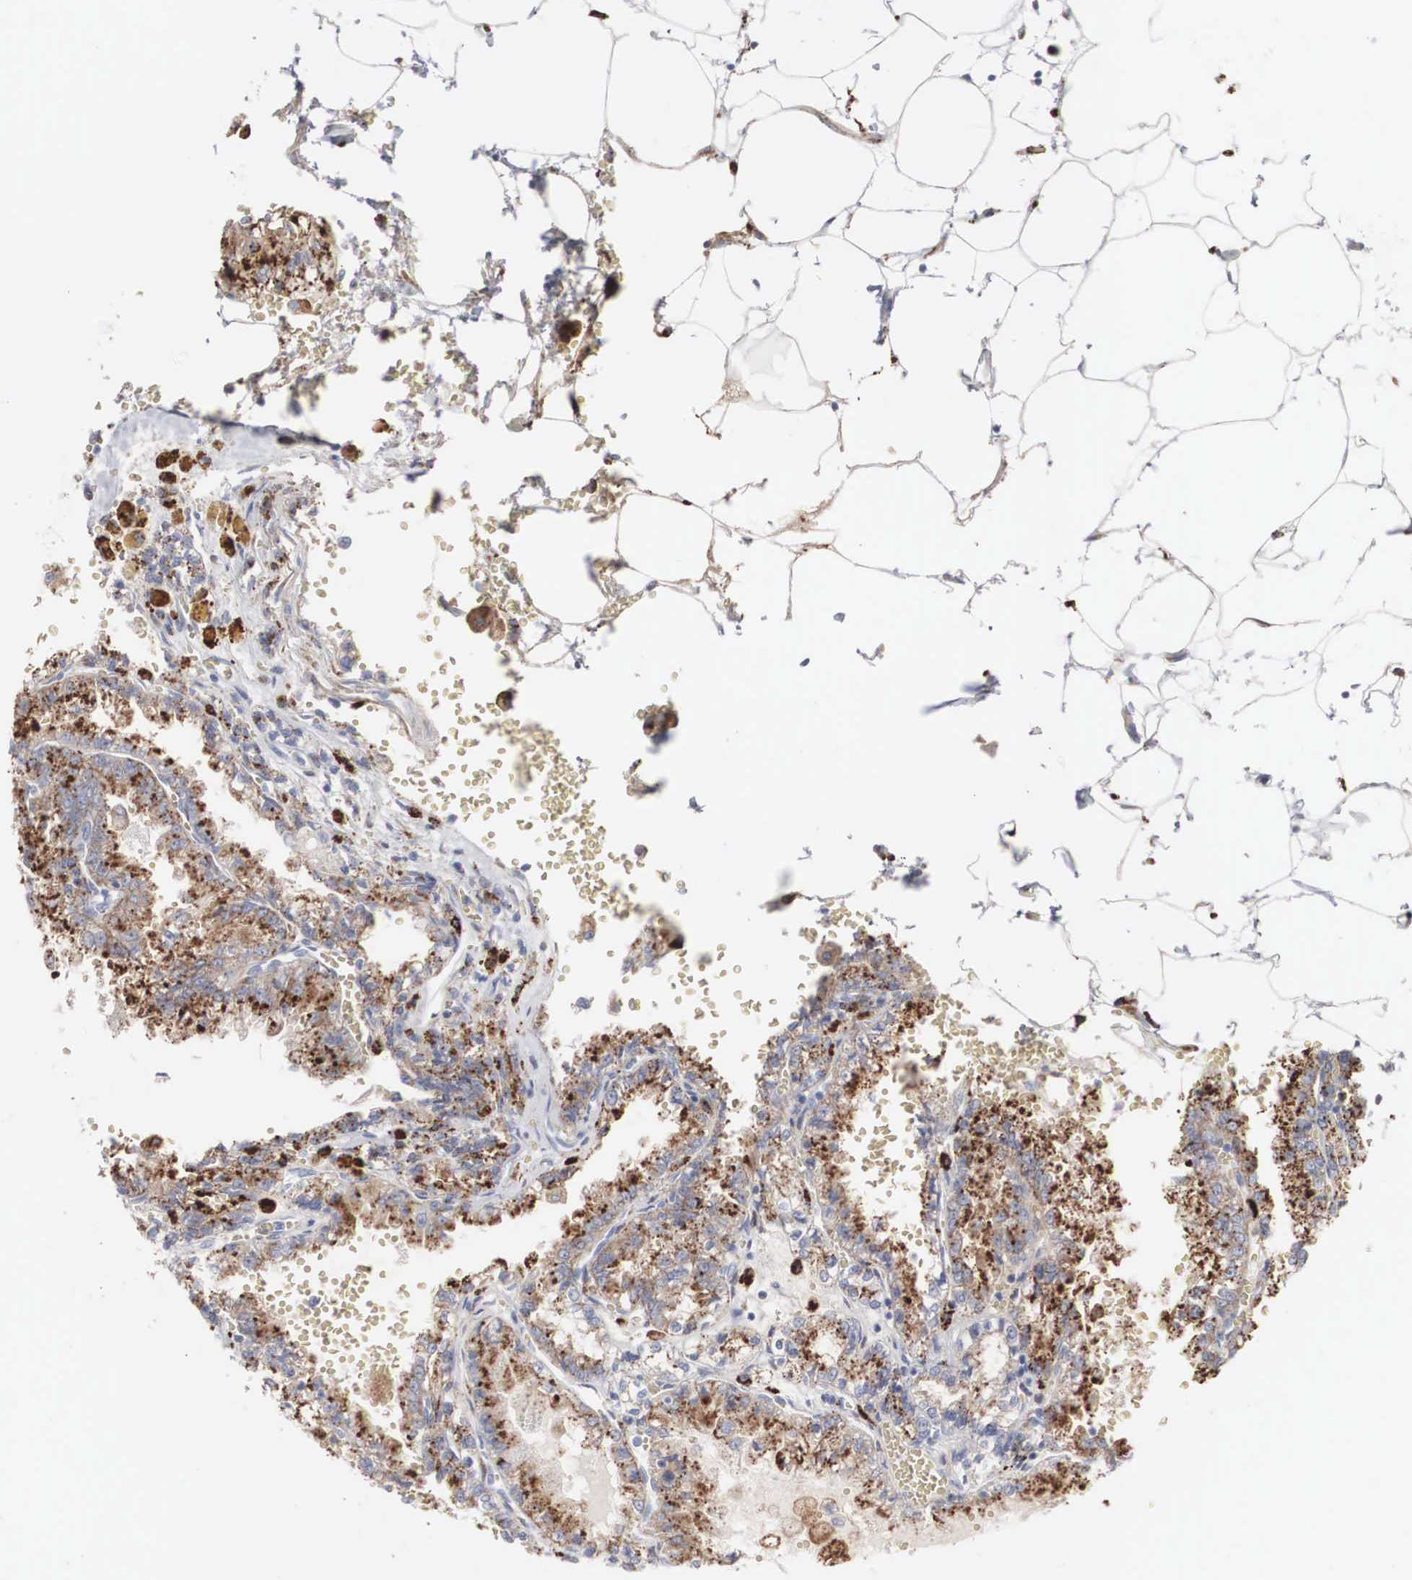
{"staining": {"intensity": "strong", "quantity": "25%-75%", "location": "cytoplasmic/membranous"}, "tissue": "renal cancer", "cell_type": "Tumor cells", "image_type": "cancer", "snomed": [{"axis": "morphology", "description": "Adenocarcinoma, NOS"}, {"axis": "topography", "description": "Kidney"}], "caption": "Renal cancer stained with DAB IHC shows high levels of strong cytoplasmic/membranous expression in approximately 25%-75% of tumor cells. (brown staining indicates protein expression, while blue staining denotes nuclei).", "gene": "LGALS3BP", "patient": {"sex": "female", "age": 56}}